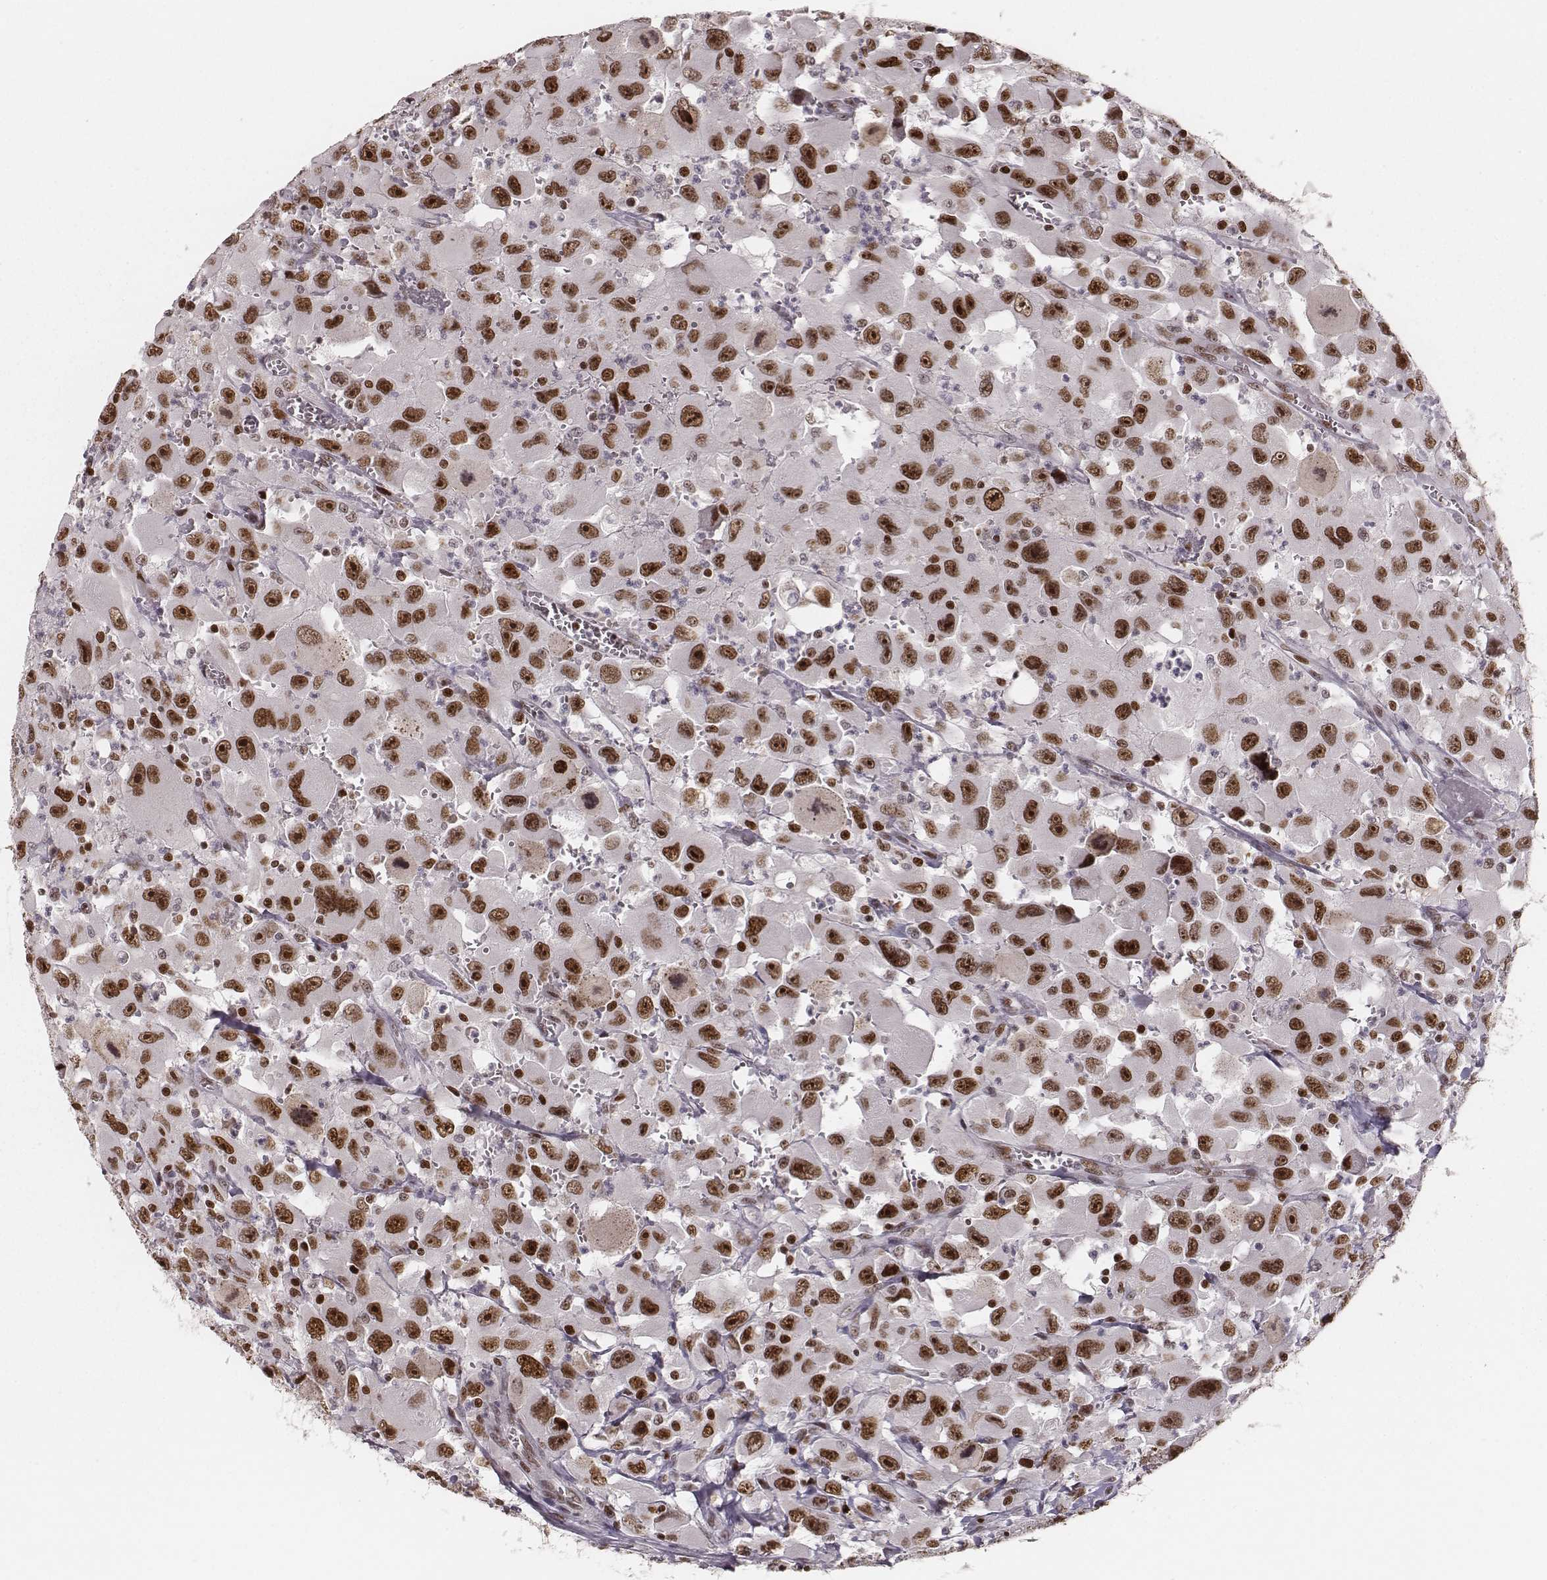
{"staining": {"intensity": "moderate", "quantity": ">75%", "location": "nuclear"}, "tissue": "head and neck cancer", "cell_type": "Tumor cells", "image_type": "cancer", "snomed": [{"axis": "morphology", "description": "Squamous cell carcinoma, NOS"}, {"axis": "morphology", "description": "Squamous cell carcinoma, metastatic, NOS"}, {"axis": "topography", "description": "Oral tissue"}, {"axis": "topography", "description": "Head-Neck"}], "caption": "Human head and neck cancer (squamous cell carcinoma) stained with a protein marker exhibits moderate staining in tumor cells.", "gene": "PARP1", "patient": {"sex": "female", "age": 85}}